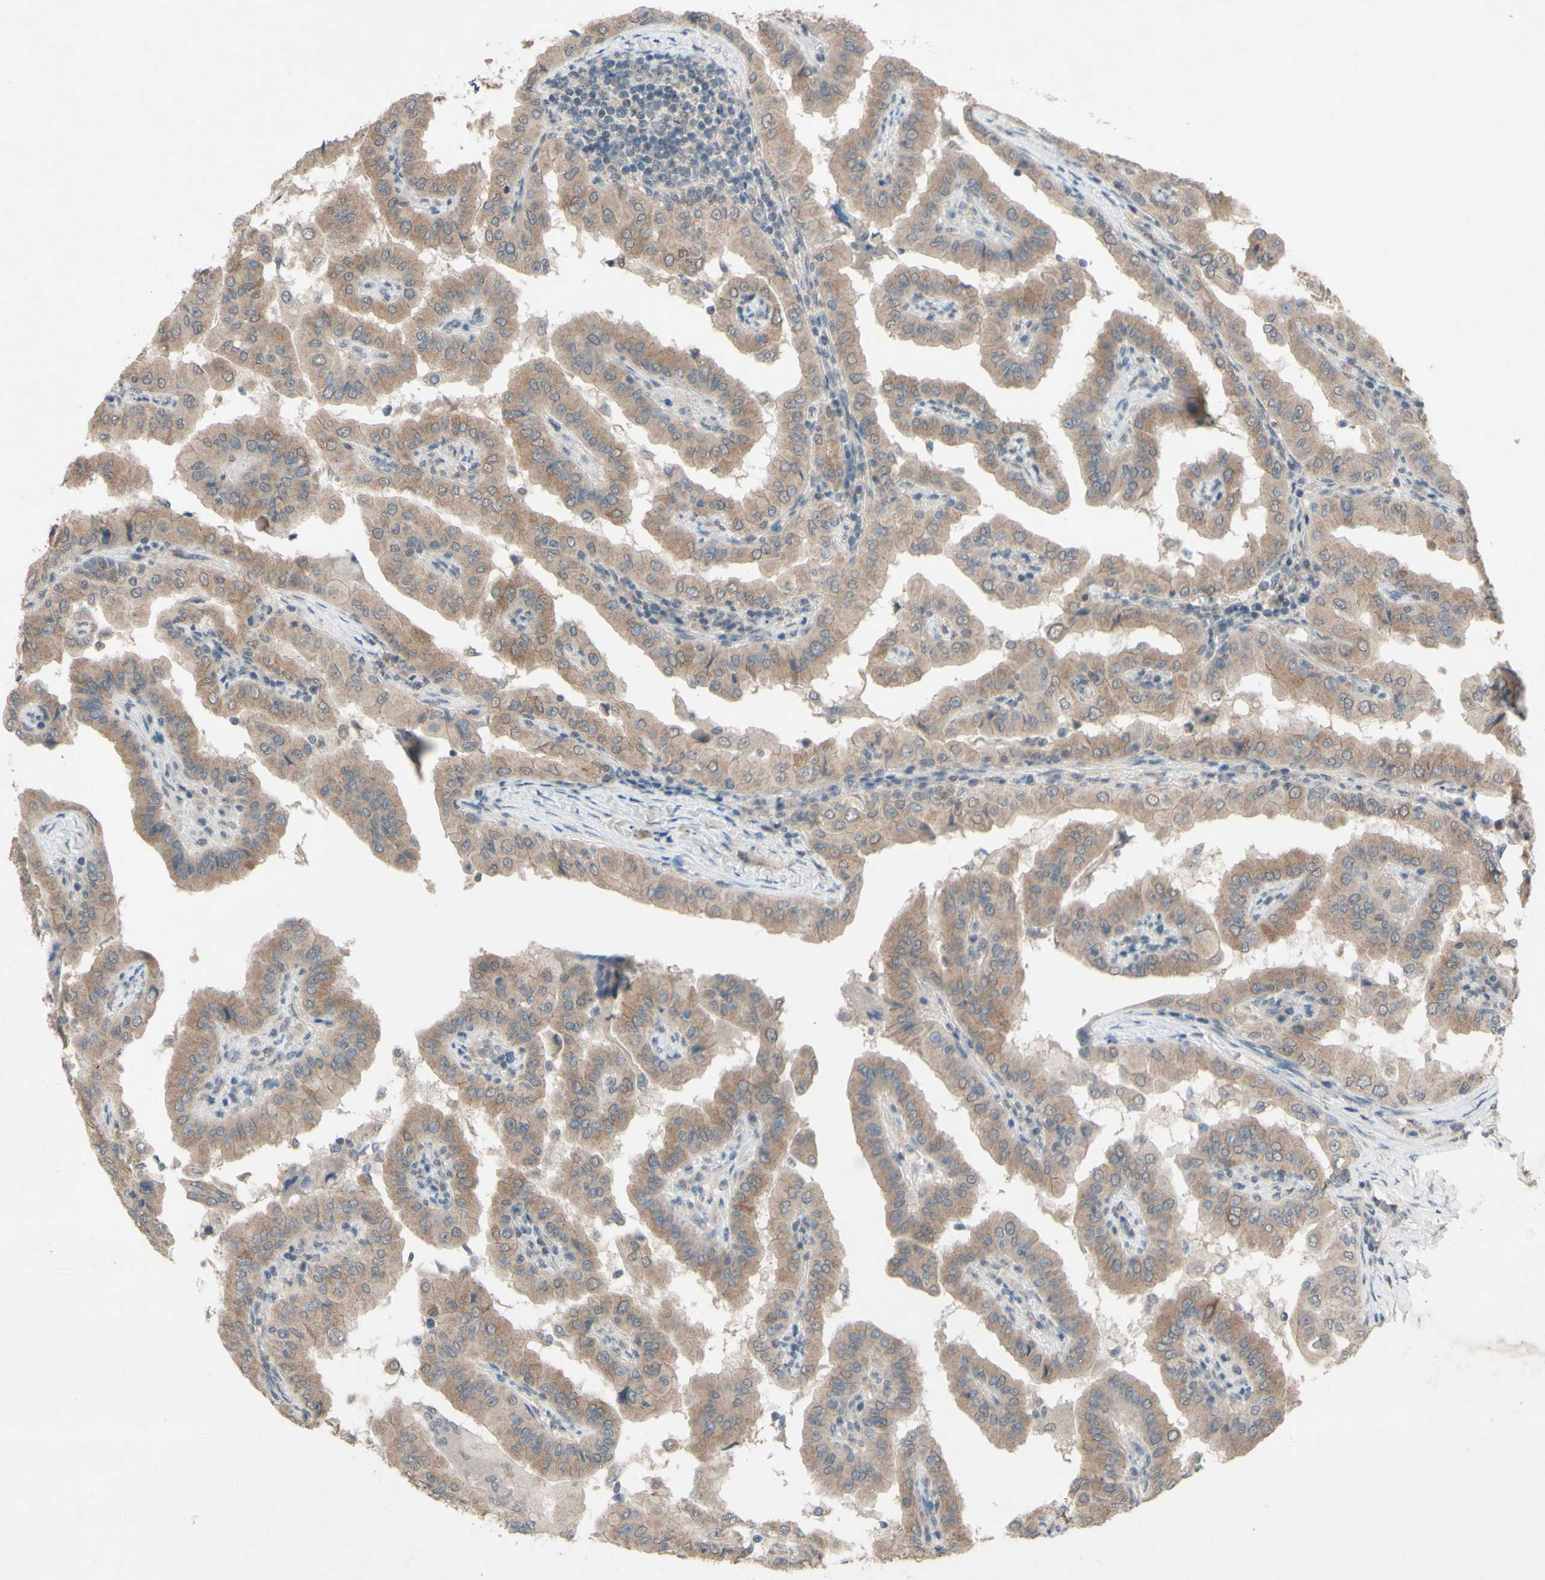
{"staining": {"intensity": "moderate", "quantity": ">75%", "location": "cytoplasmic/membranous"}, "tissue": "thyroid cancer", "cell_type": "Tumor cells", "image_type": "cancer", "snomed": [{"axis": "morphology", "description": "Papillary adenocarcinoma, NOS"}, {"axis": "topography", "description": "Thyroid gland"}], "caption": "High-power microscopy captured an IHC micrograph of papillary adenocarcinoma (thyroid), revealing moderate cytoplasmic/membranous staining in about >75% of tumor cells.", "gene": "CDCP1", "patient": {"sex": "male", "age": 33}}